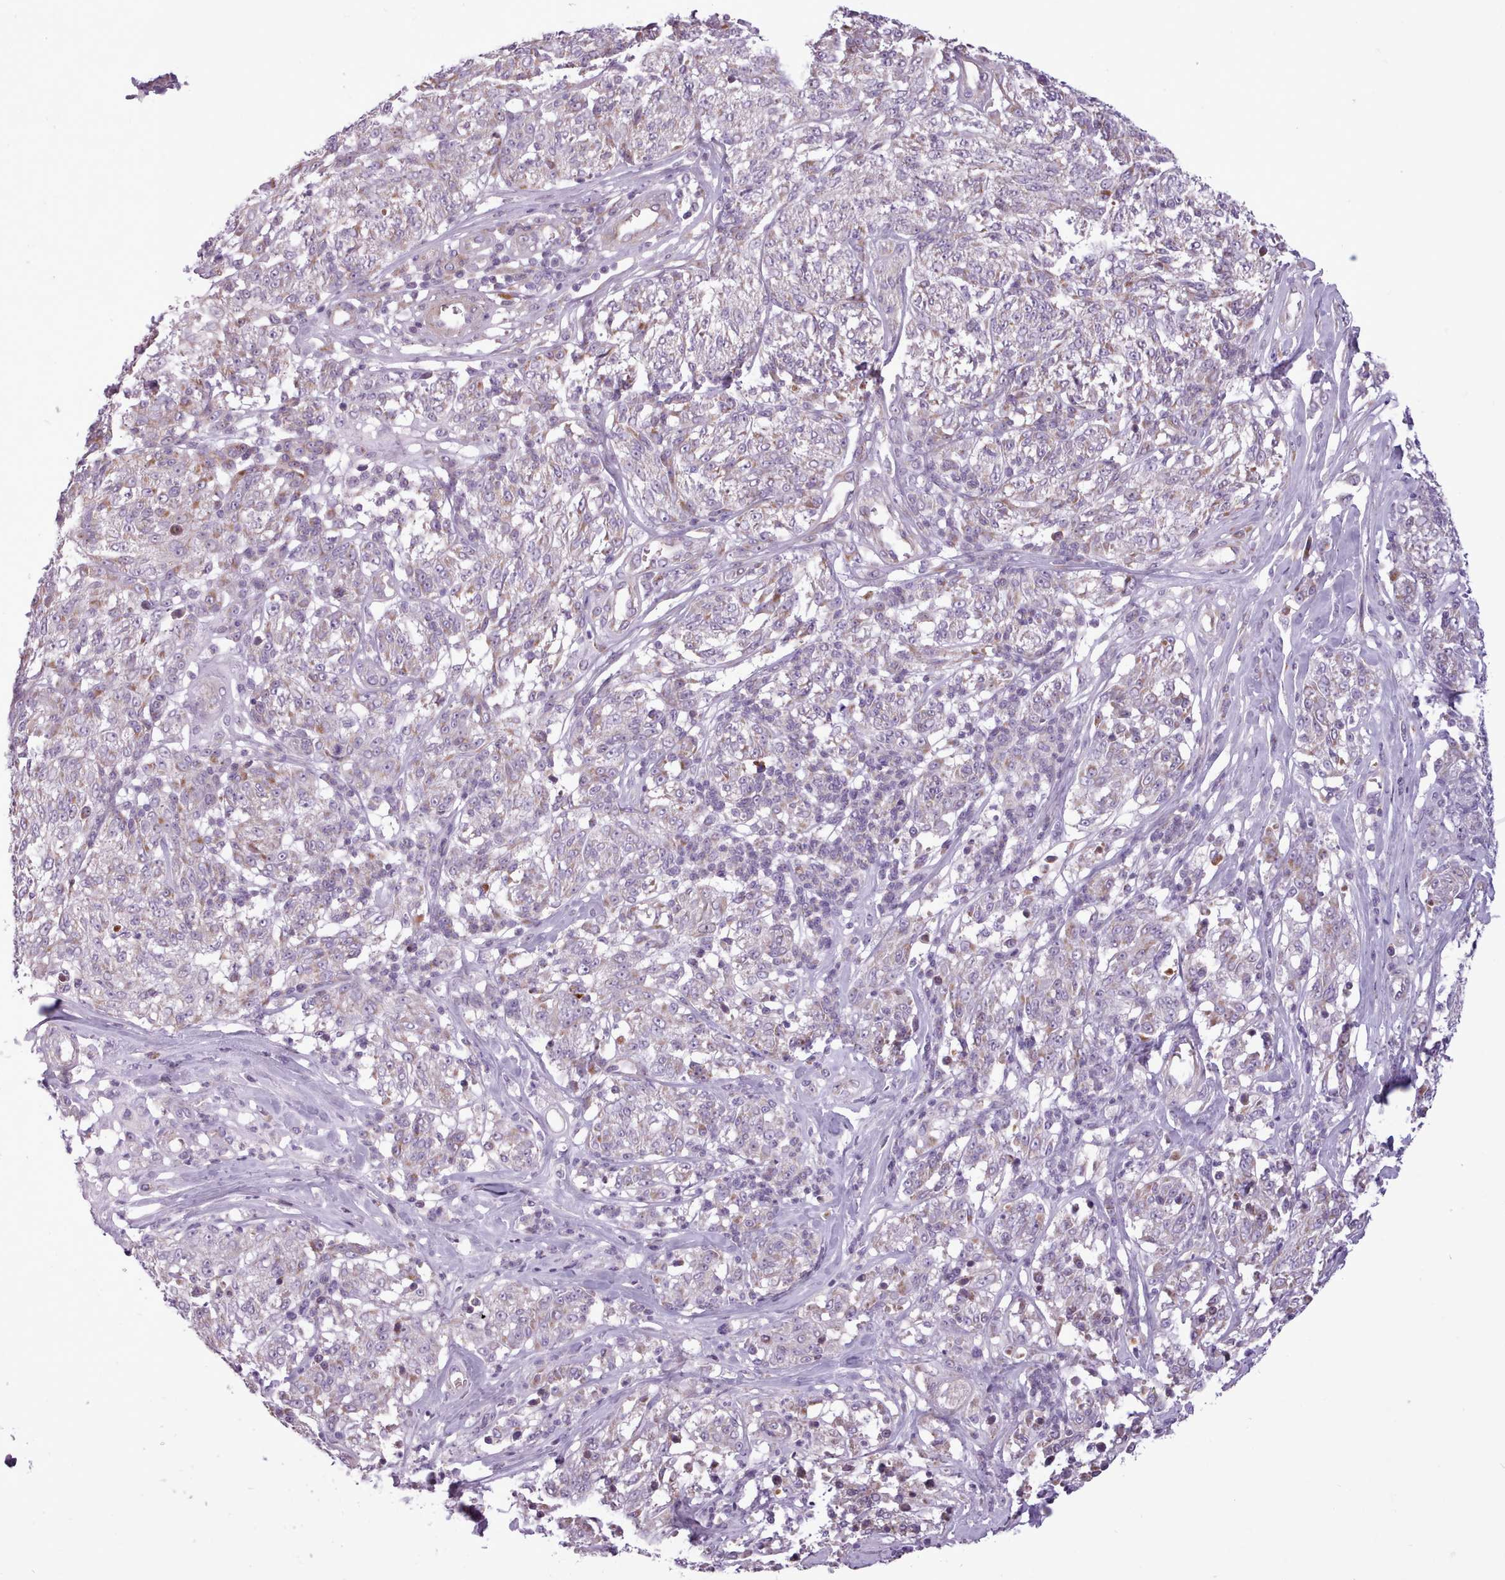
{"staining": {"intensity": "negative", "quantity": "none", "location": "none"}, "tissue": "melanoma", "cell_type": "Tumor cells", "image_type": "cancer", "snomed": [{"axis": "morphology", "description": "Malignant melanoma, NOS"}, {"axis": "topography", "description": "Skin"}], "caption": "IHC photomicrograph of neoplastic tissue: melanoma stained with DAB (3,3'-diaminobenzidine) reveals no significant protein staining in tumor cells.", "gene": "AVL9", "patient": {"sex": "female", "age": 63}}